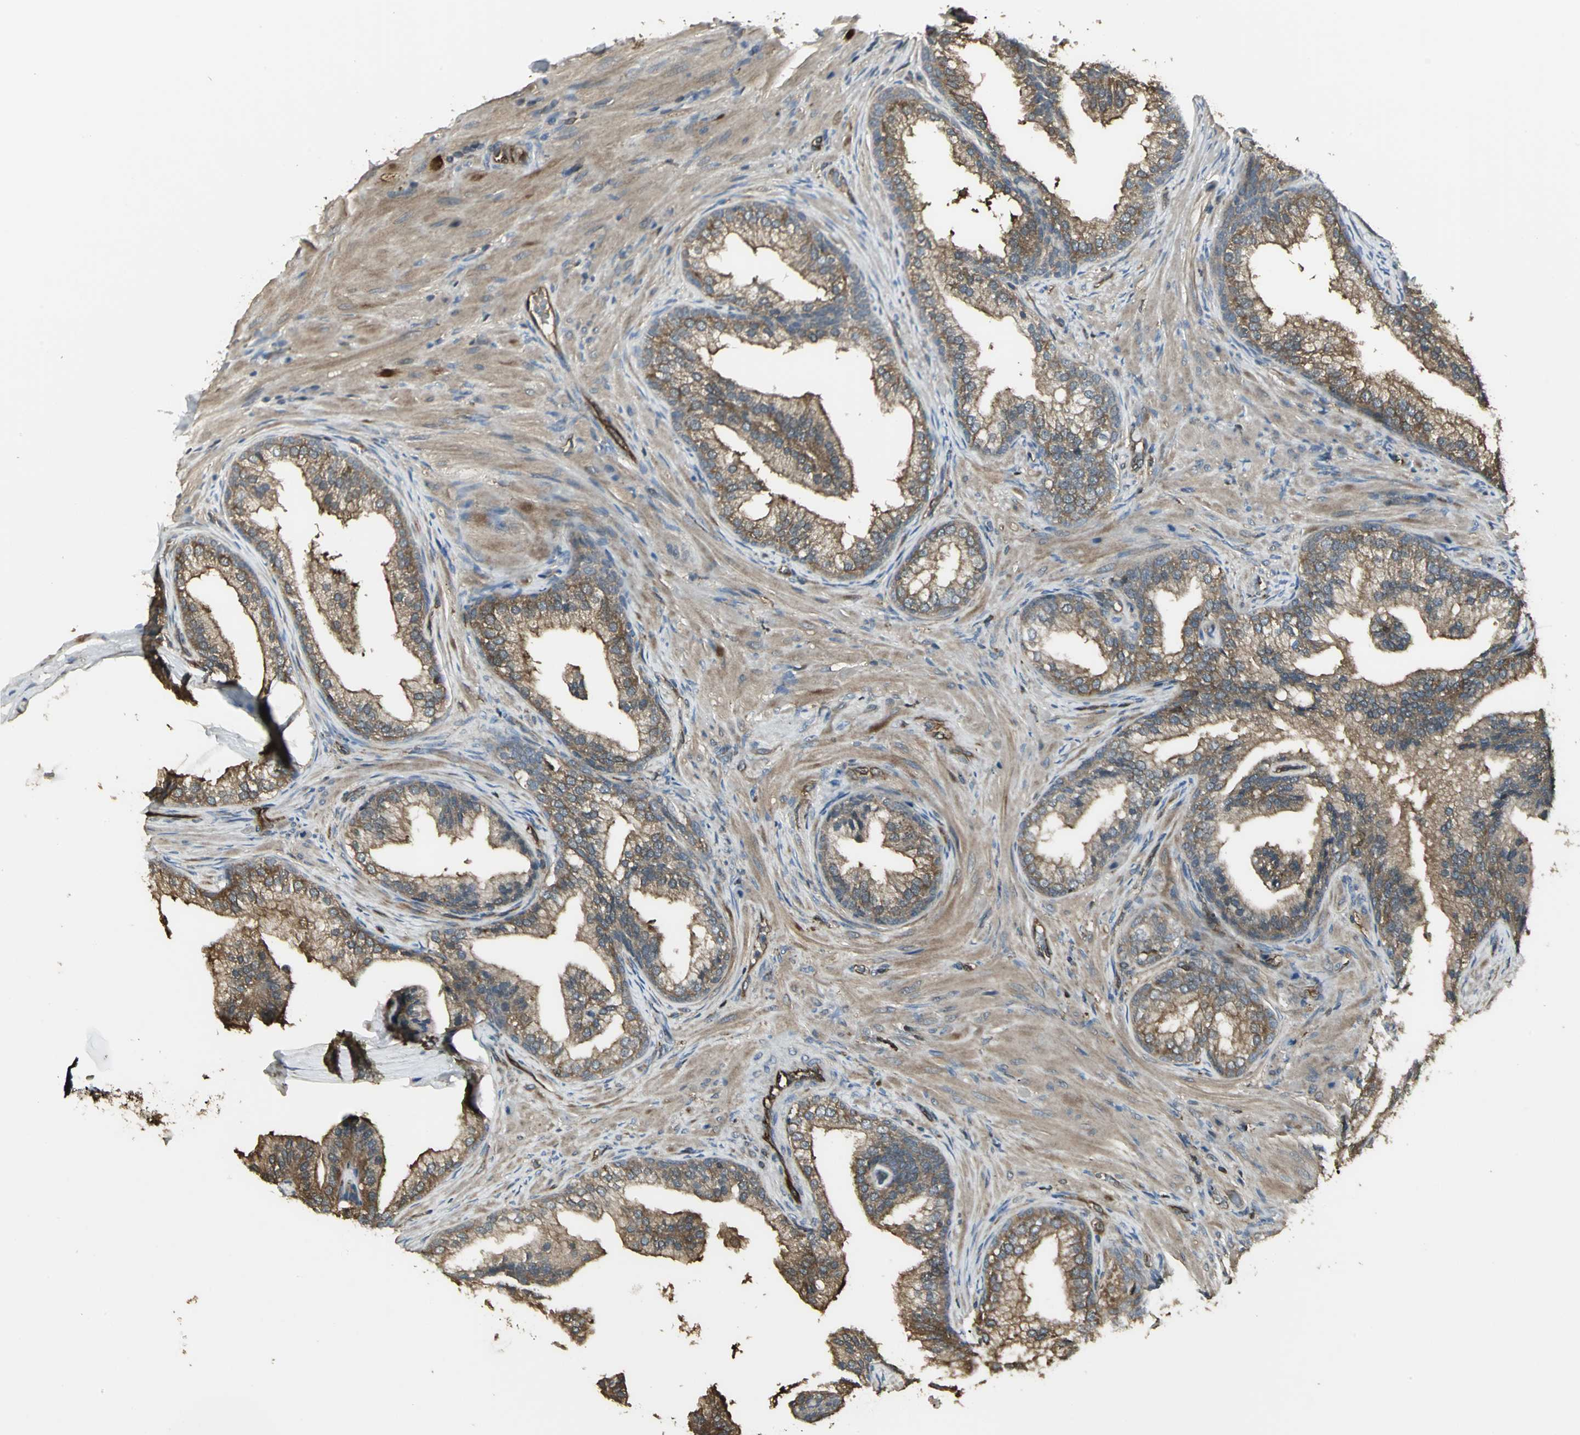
{"staining": {"intensity": "moderate", "quantity": ">75%", "location": "cytoplasmic/membranous"}, "tissue": "prostate", "cell_type": "Glandular cells", "image_type": "normal", "snomed": [{"axis": "morphology", "description": "Normal tissue, NOS"}, {"axis": "topography", "description": "Prostate"}], "caption": "Protein analysis of unremarkable prostate displays moderate cytoplasmic/membranous positivity in about >75% of glandular cells.", "gene": "PRXL2B", "patient": {"sex": "male", "age": 76}}